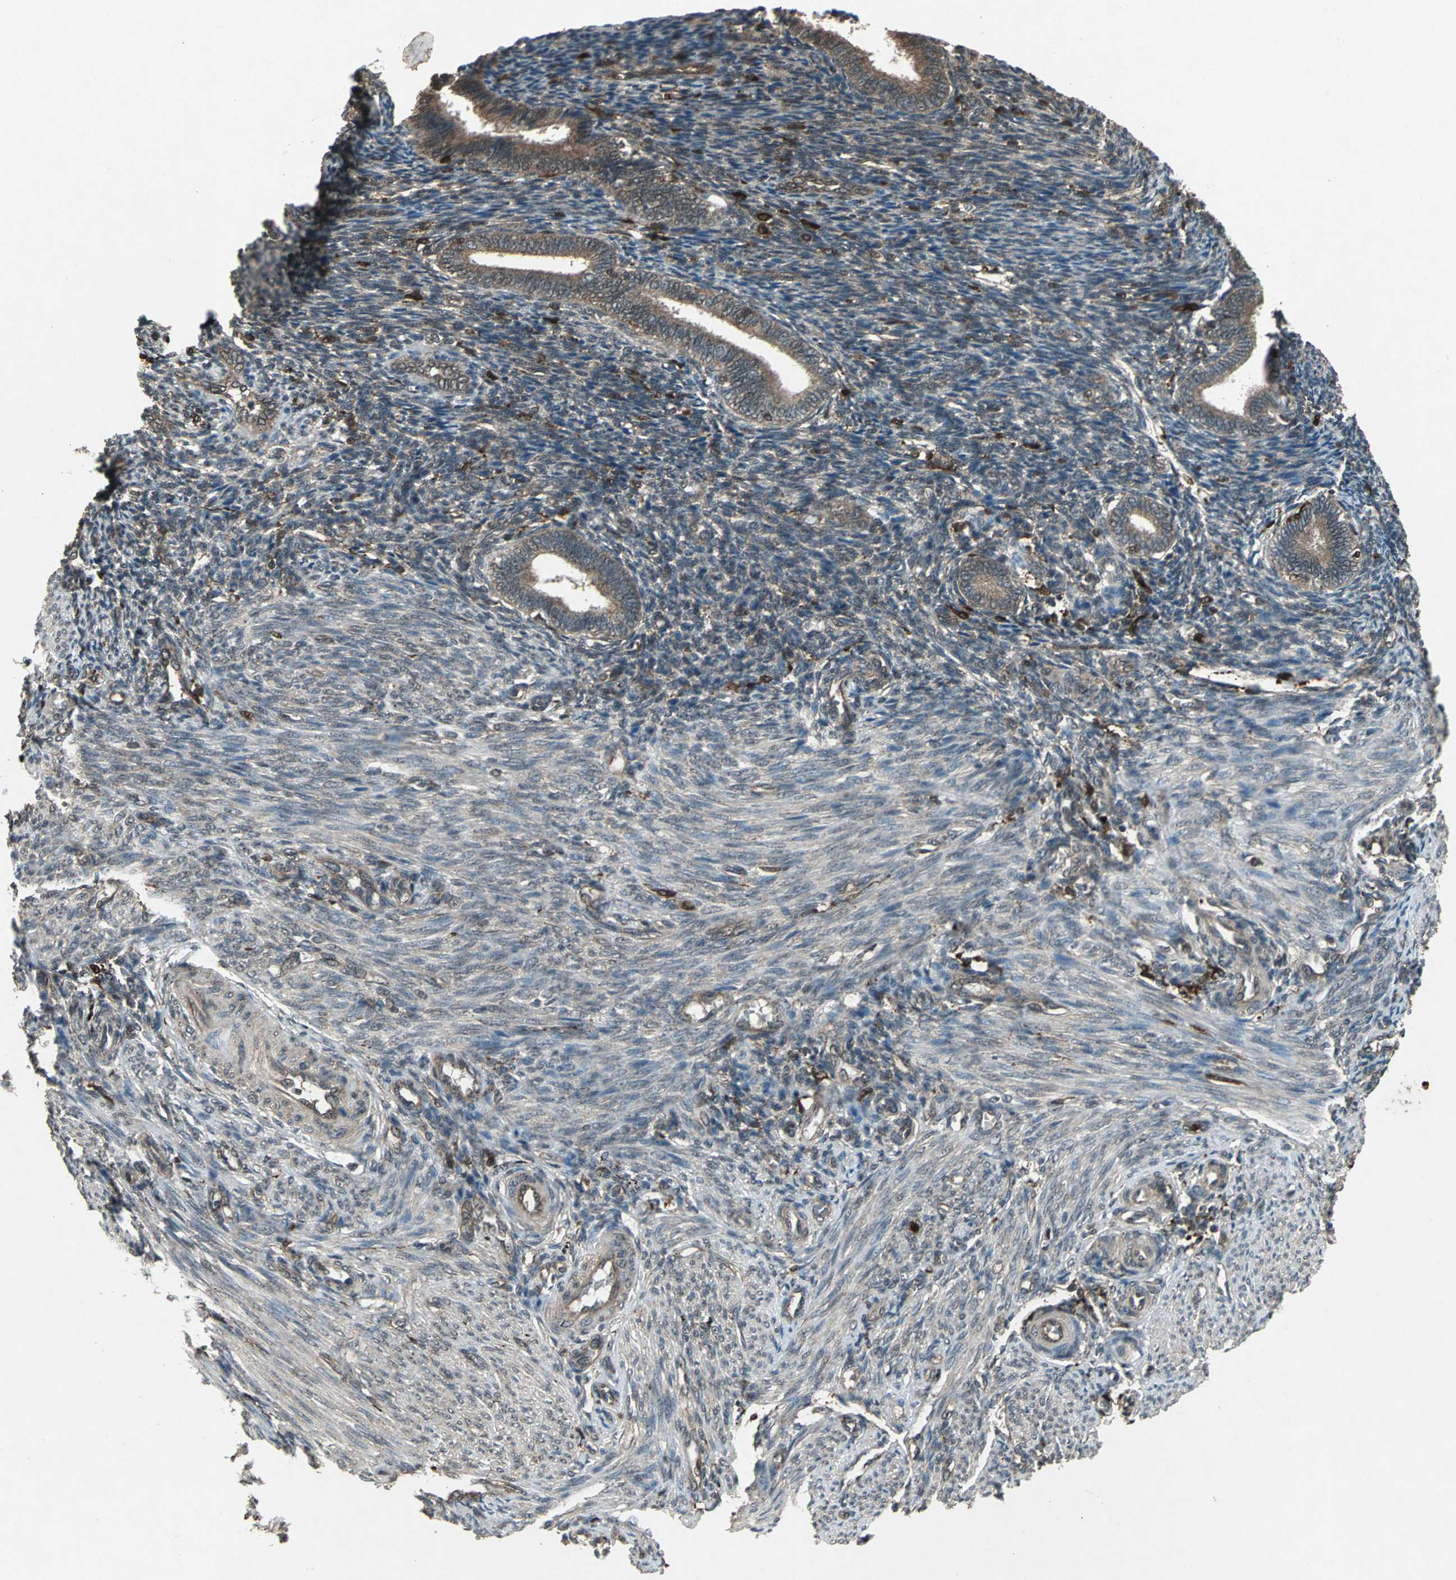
{"staining": {"intensity": "weak", "quantity": "<25%", "location": "cytoplasmic/membranous"}, "tissue": "endometrium", "cell_type": "Cells in endometrial stroma", "image_type": "normal", "snomed": [{"axis": "morphology", "description": "Normal tissue, NOS"}, {"axis": "topography", "description": "Endometrium"}], "caption": "This is a micrograph of immunohistochemistry staining of normal endometrium, which shows no staining in cells in endometrial stroma.", "gene": "PYCARD", "patient": {"sex": "female", "age": 27}}